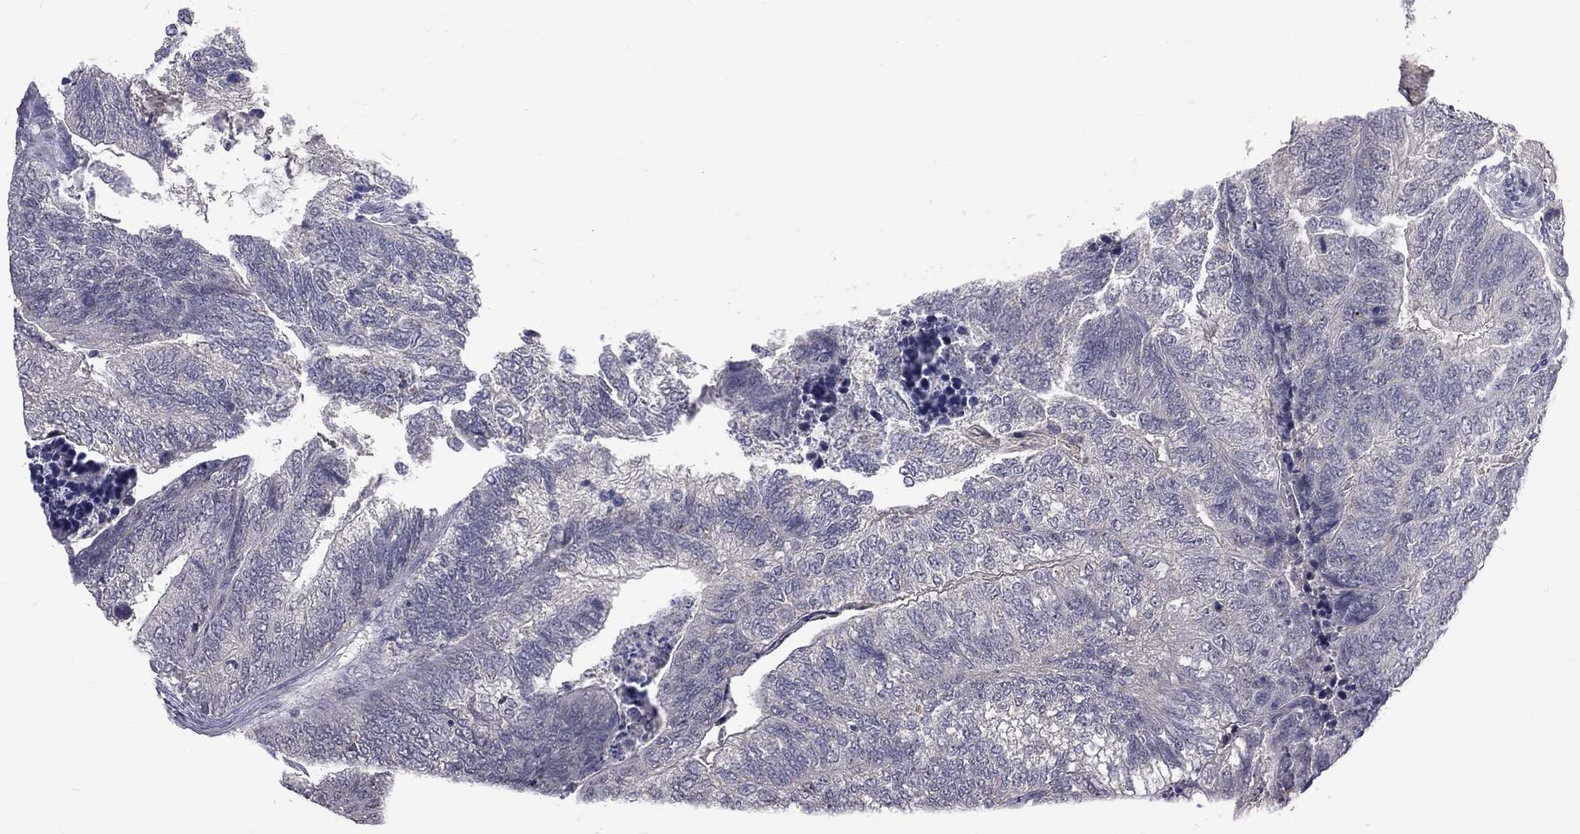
{"staining": {"intensity": "negative", "quantity": "none", "location": "none"}, "tissue": "colorectal cancer", "cell_type": "Tumor cells", "image_type": "cancer", "snomed": [{"axis": "morphology", "description": "Adenocarcinoma, NOS"}, {"axis": "topography", "description": "Colon"}], "caption": "This is an immunohistochemistry image of human colorectal cancer (adenocarcinoma). There is no expression in tumor cells.", "gene": "DSG4", "patient": {"sex": "female", "age": 67}}